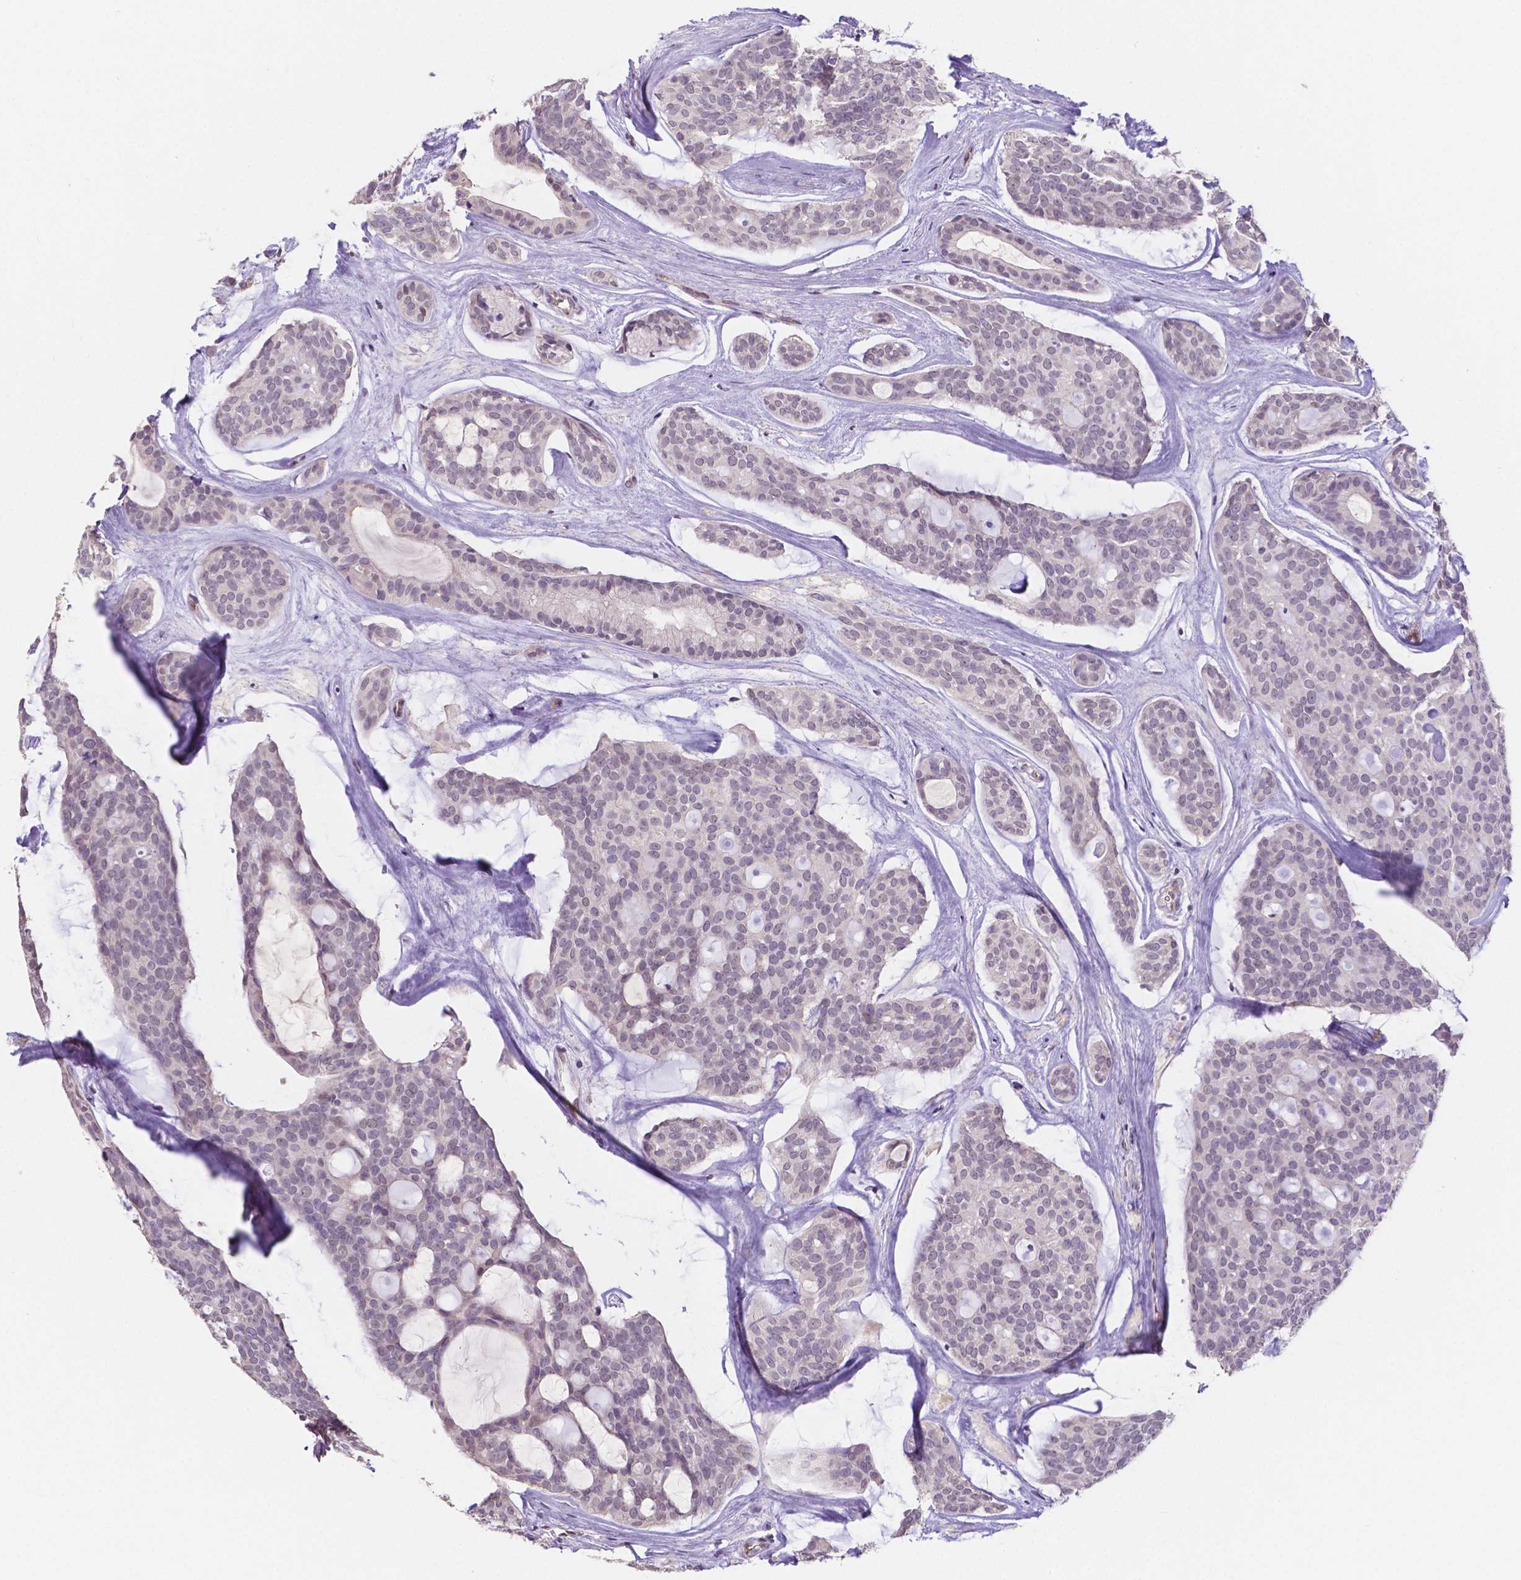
{"staining": {"intensity": "negative", "quantity": "none", "location": "none"}, "tissue": "head and neck cancer", "cell_type": "Tumor cells", "image_type": "cancer", "snomed": [{"axis": "morphology", "description": "Adenocarcinoma, NOS"}, {"axis": "topography", "description": "Head-Neck"}], "caption": "This is an immunohistochemistry (IHC) image of head and neck cancer. There is no expression in tumor cells.", "gene": "ELAVL2", "patient": {"sex": "male", "age": 66}}